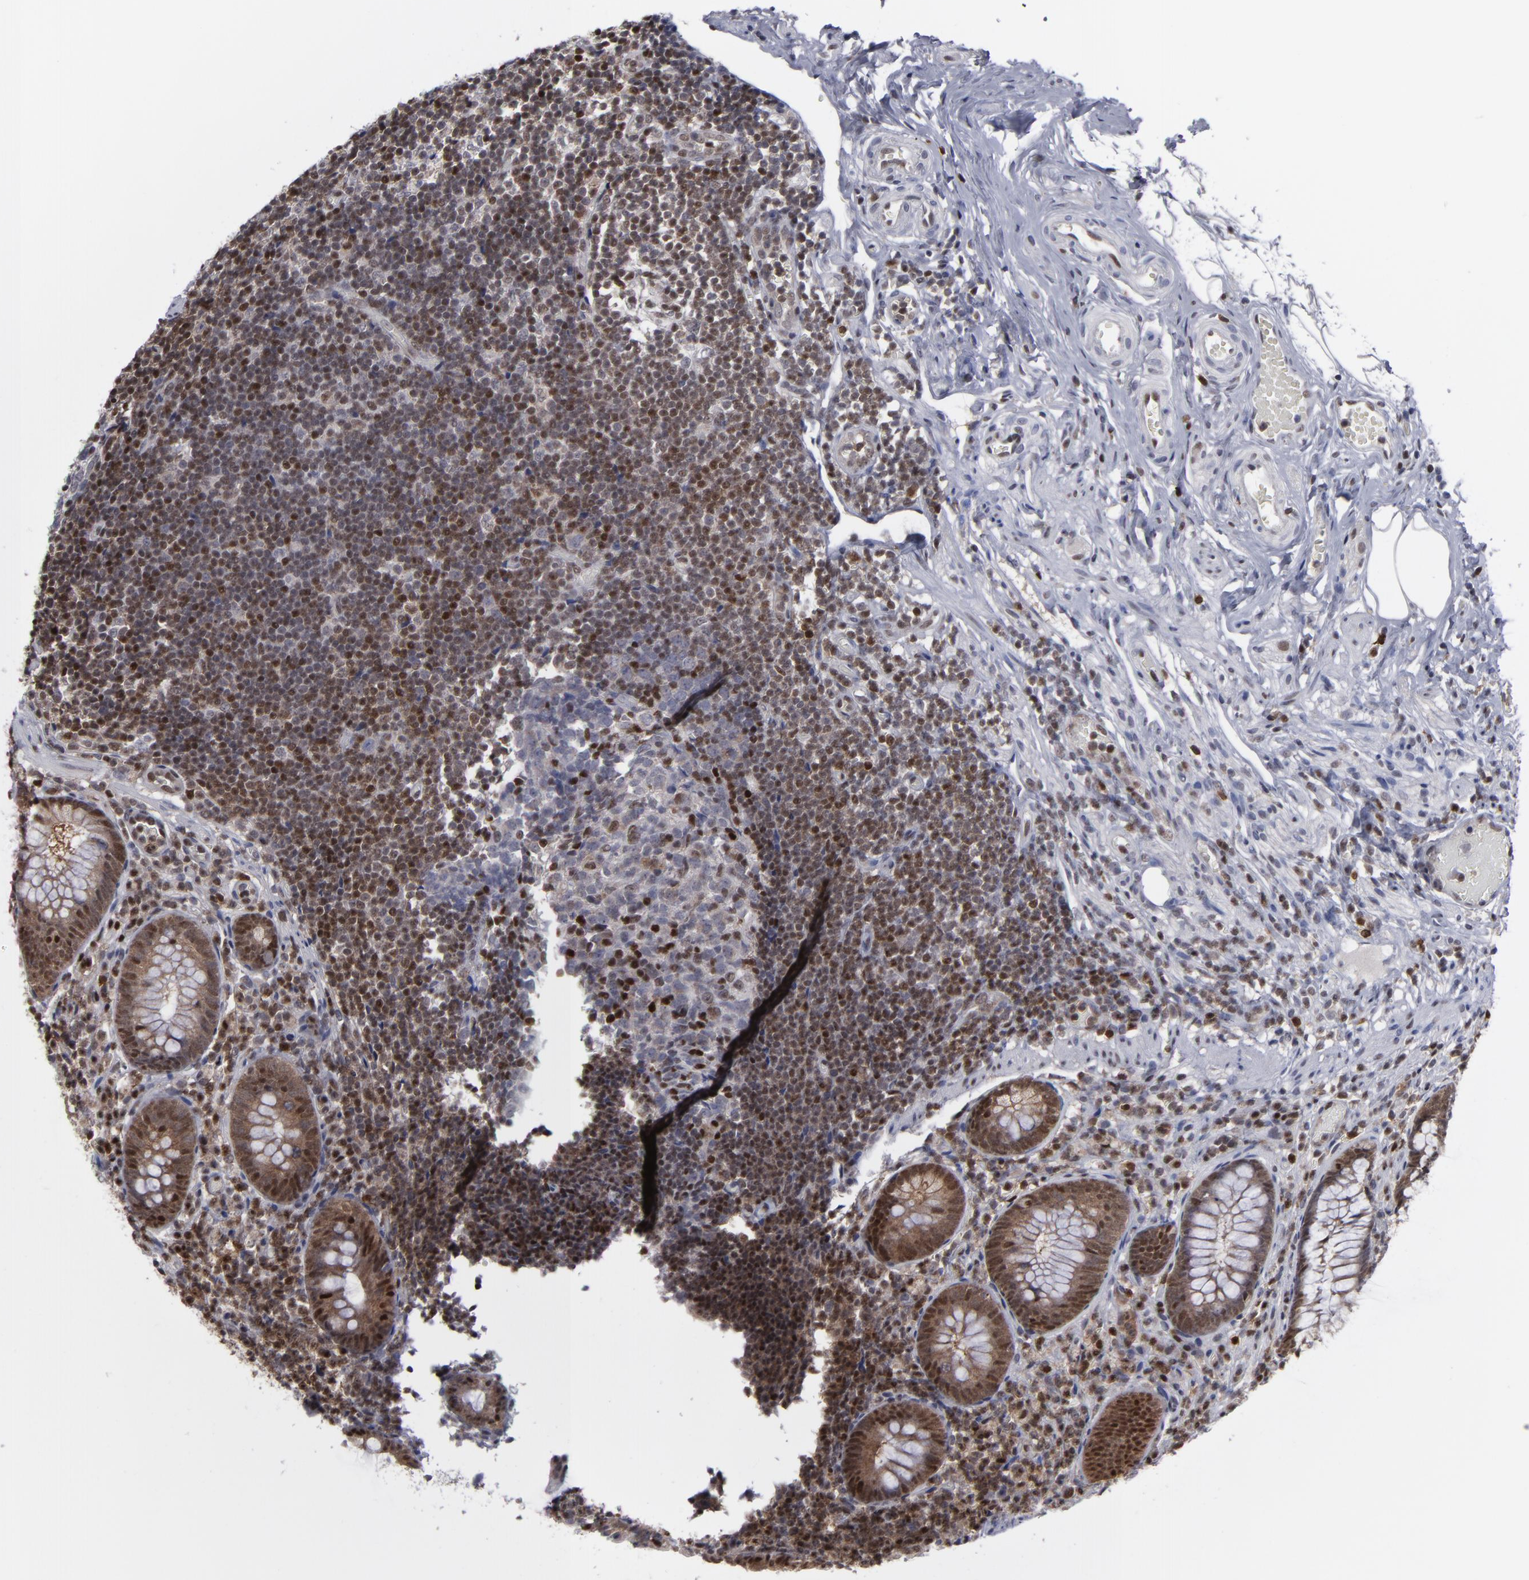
{"staining": {"intensity": "moderate", "quantity": ">75%", "location": "cytoplasmic/membranous,nuclear"}, "tissue": "appendix", "cell_type": "Glandular cells", "image_type": "normal", "snomed": [{"axis": "morphology", "description": "Normal tissue, NOS"}, {"axis": "topography", "description": "Appendix"}], "caption": "The micrograph displays a brown stain indicating the presence of a protein in the cytoplasmic/membranous,nuclear of glandular cells in appendix.", "gene": "GSR", "patient": {"sex": "male", "age": 38}}